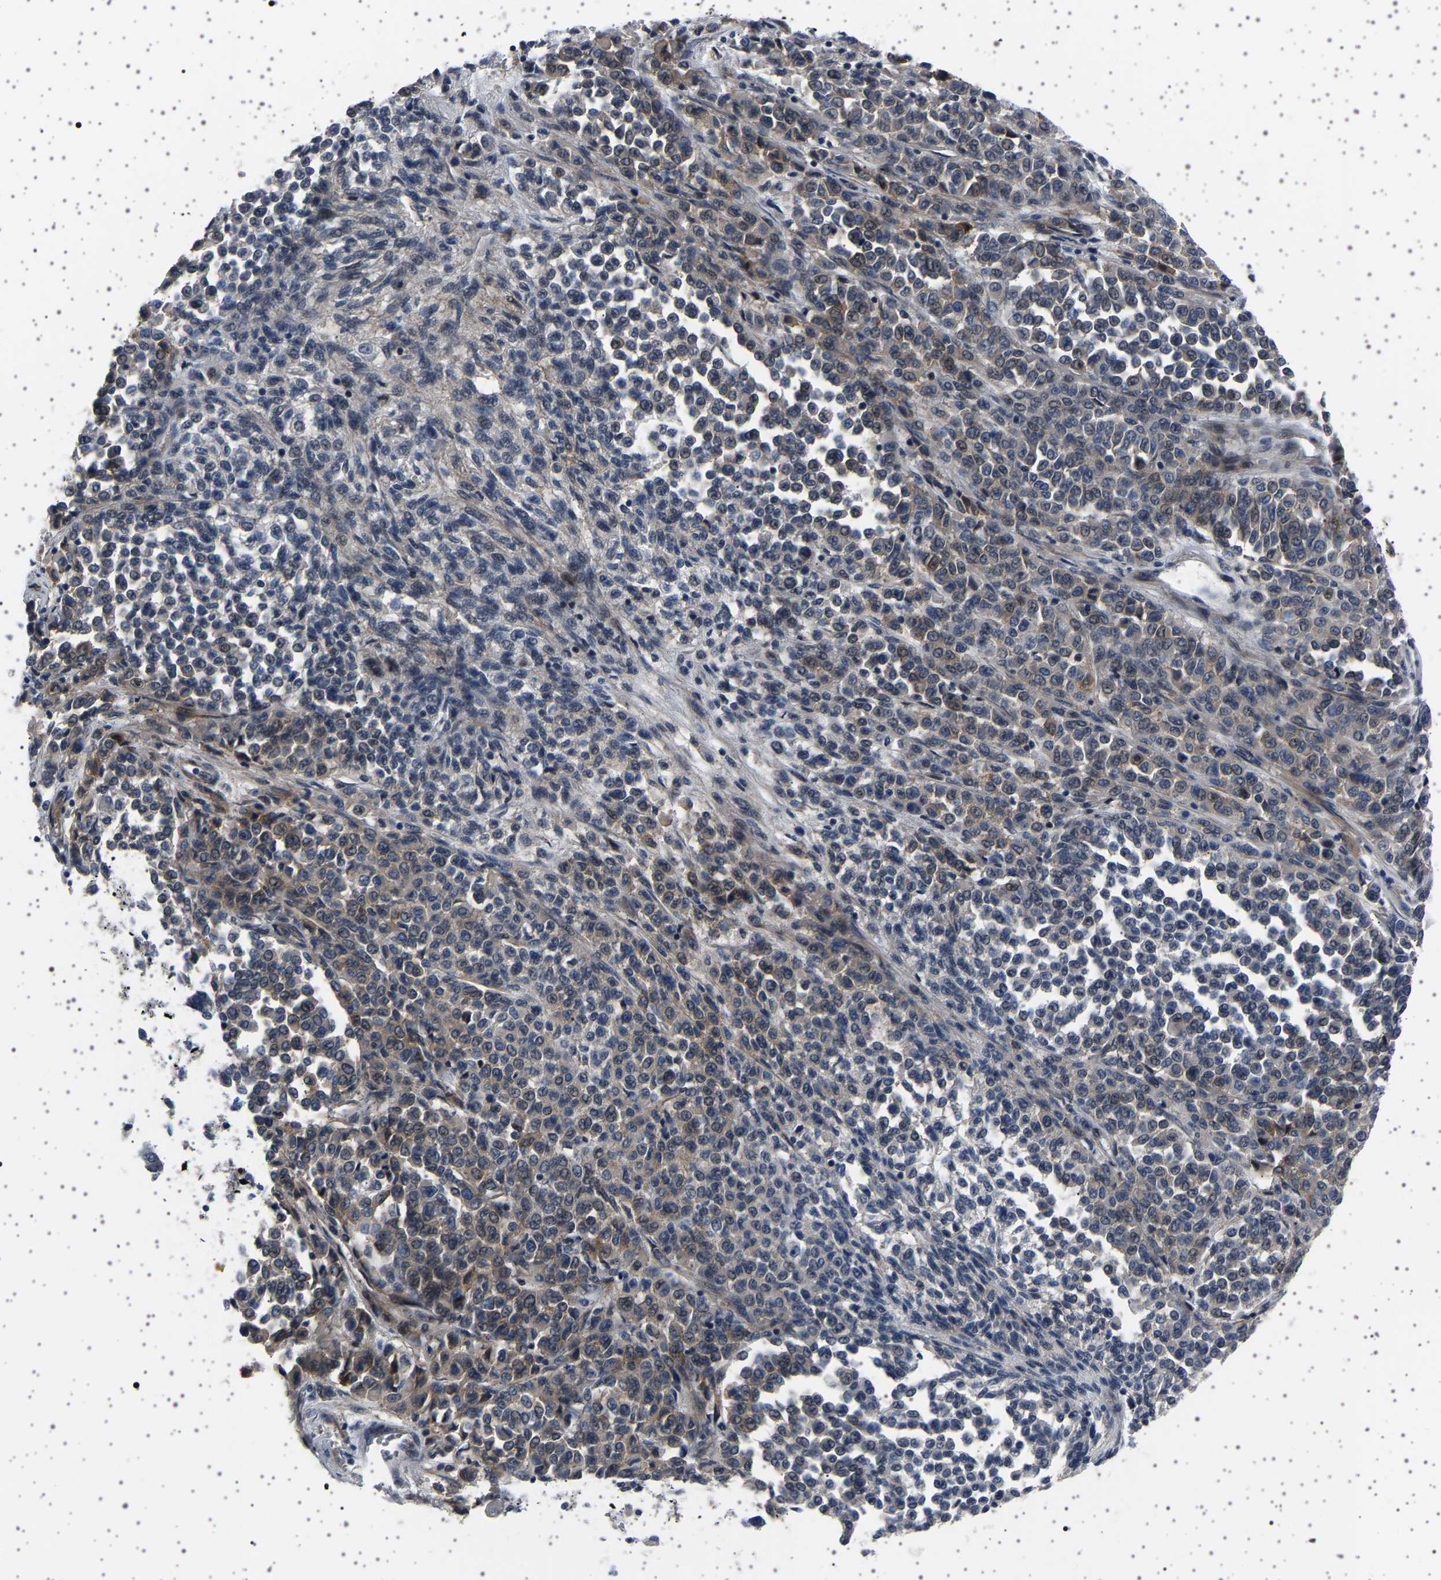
{"staining": {"intensity": "weak", "quantity": "<25%", "location": "cytoplasmic/membranous,nuclear"}, "tissue": "melanoma", "cell_type": "Tumor cells", "image_type": "cancer", "snomed": [{"axis": "morphology", "description": "Malignant melanoma, Metastatic site"}, {"axis": "topography", "description": "Pancreas"}], "caption": "High magnification brightfield microscopy of malignant melanoma (metastatic site) stained with DAB (3,3'-diaminobenzidine) (brown) and counterstained with hematoxylin (blue): tumor cells show no significant positivity.", "gene": "PAK5", "patient": {"sex": "female", "age": 30}}